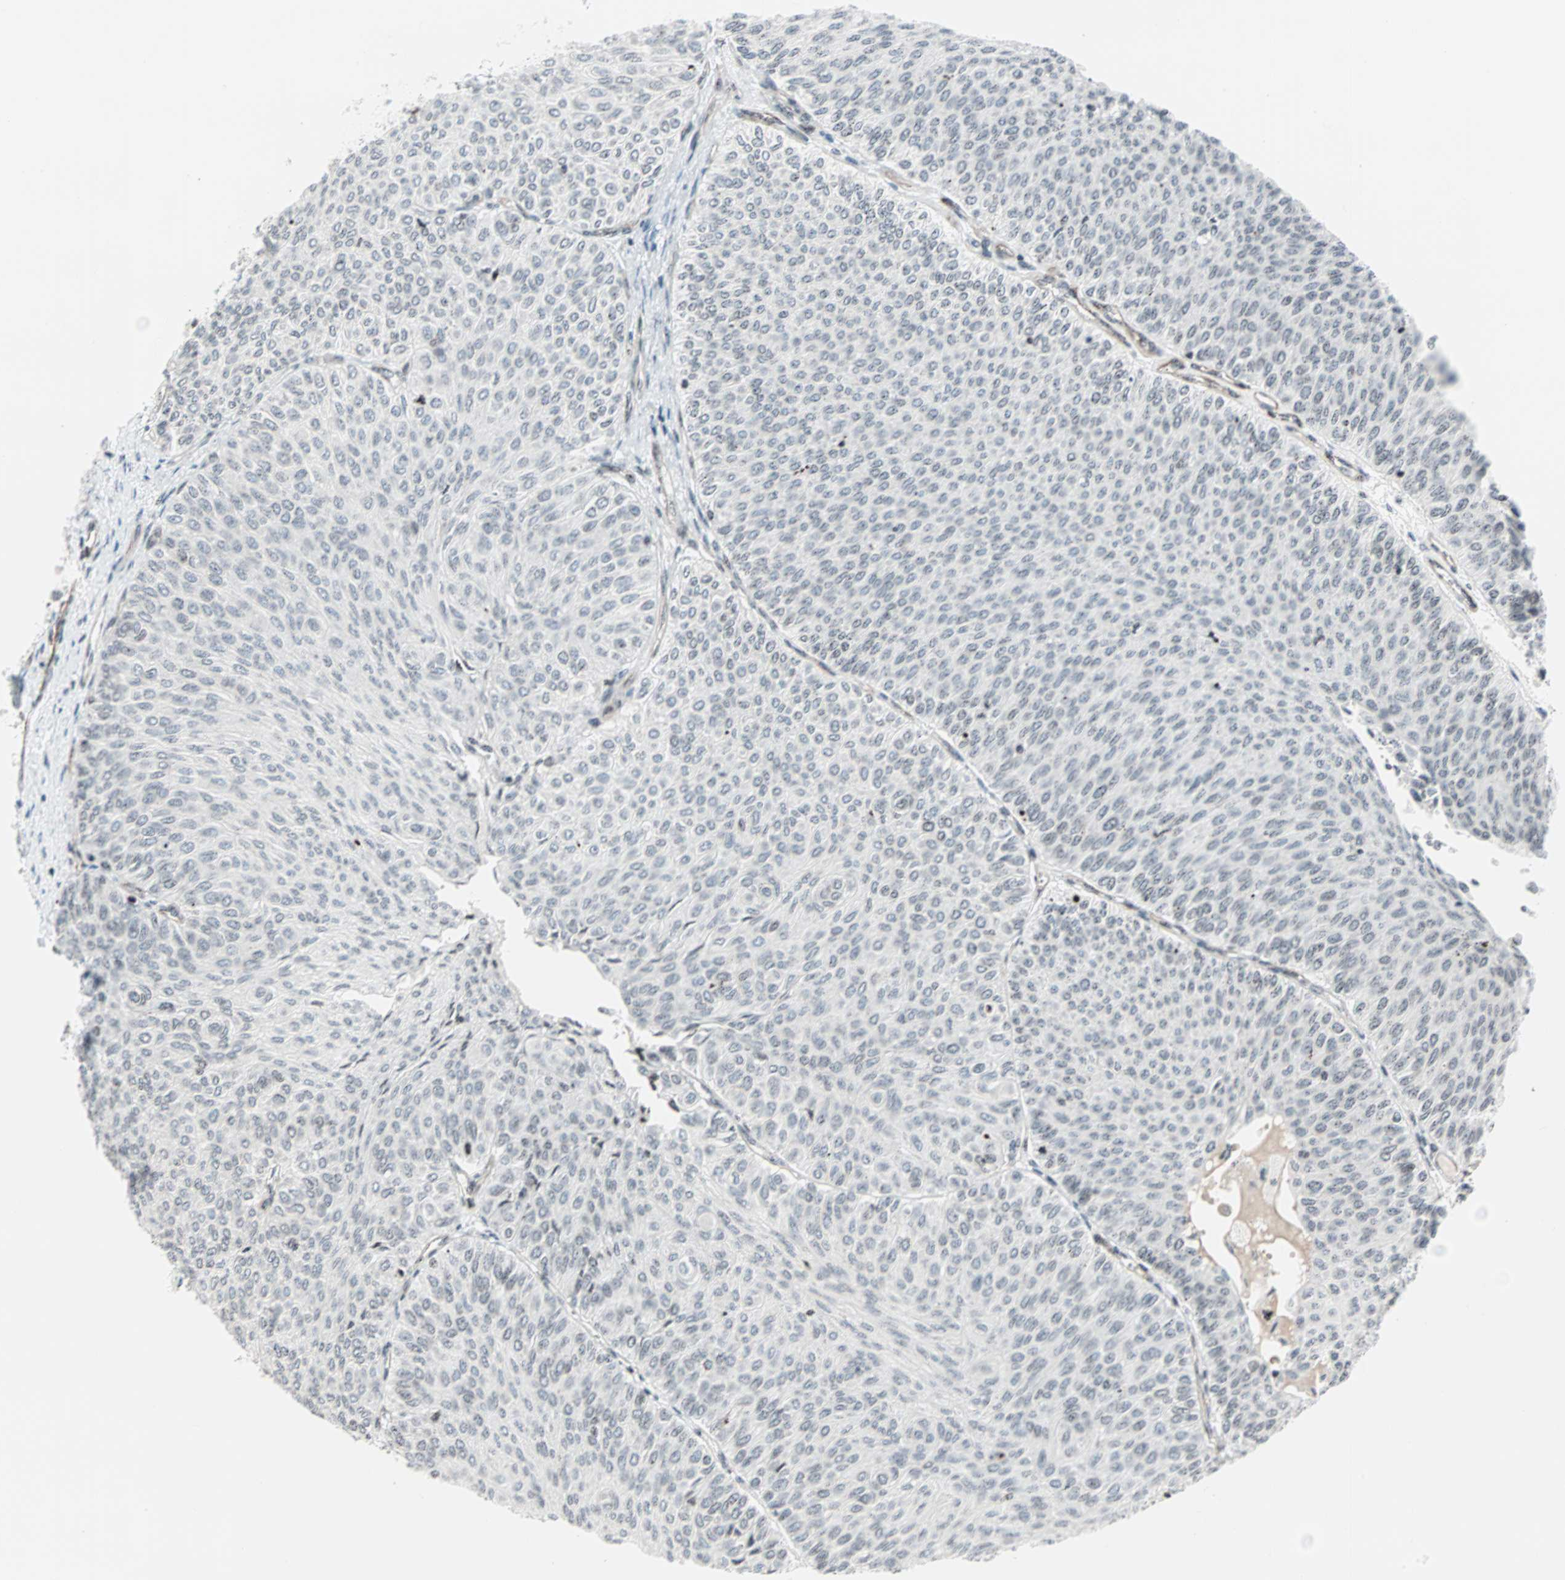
{"staining": {"intensity": "weak", "quantity": "25%-75%", "location": "nuclear"}, "tissue": "urothelial cancer", "cell_type": "Tumor cells", "image_type": "cancer", "snomed": [{"axis": "morphology", "description": "Urothelial carcinoma, Low grade"}, {"axis": "topography", "description": "Urinary bladder"}], "caption": "A brown stain shows weak nuclear staining of a protein in urothelial cancer tumor cells.", "gene": "CENPA", "patient": {"sex": "male", "age": 78}}